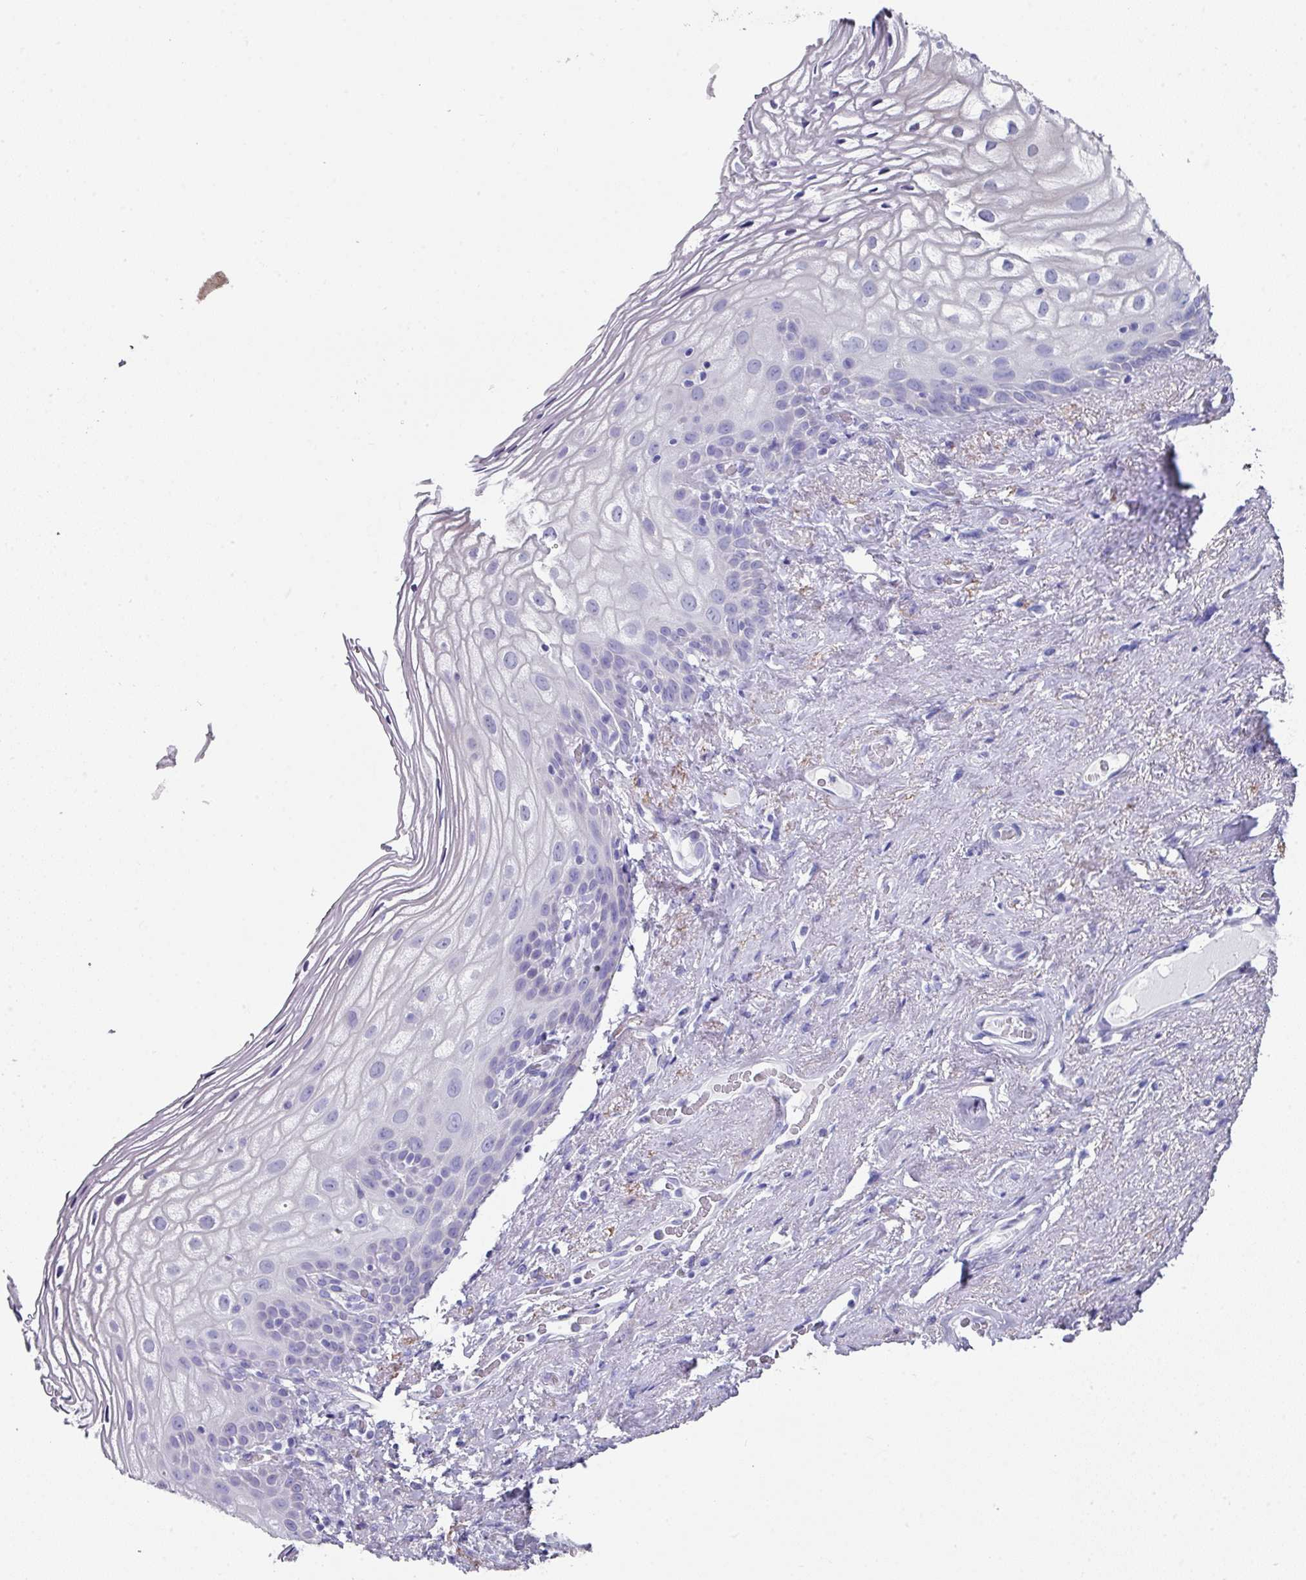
{"staining": {"intensity": "negative", "quantity": "none", "location": "none"}, "tissue": "vagina", "cell_type": "Squamous epithelial cells", "image_type": "normal", "snomed": [{"axis": "morphology", "description": "Normal tissue, NOS"}, {"axis": "topography", "description": "Vagina"}, {"axis": "topography", "description": "Peripheral nerve tissue"}], "caption": "The histopathology image exhibits no staining of squamous epithelial cells in benign vagina. The staining is performed using DAB (3,3'-diaminobenzidine) brown chromogen with nuclei counter-stained in using hematoxylin.", "gene": "PEX10", "patient": {"sex": "female", "age": 71}}